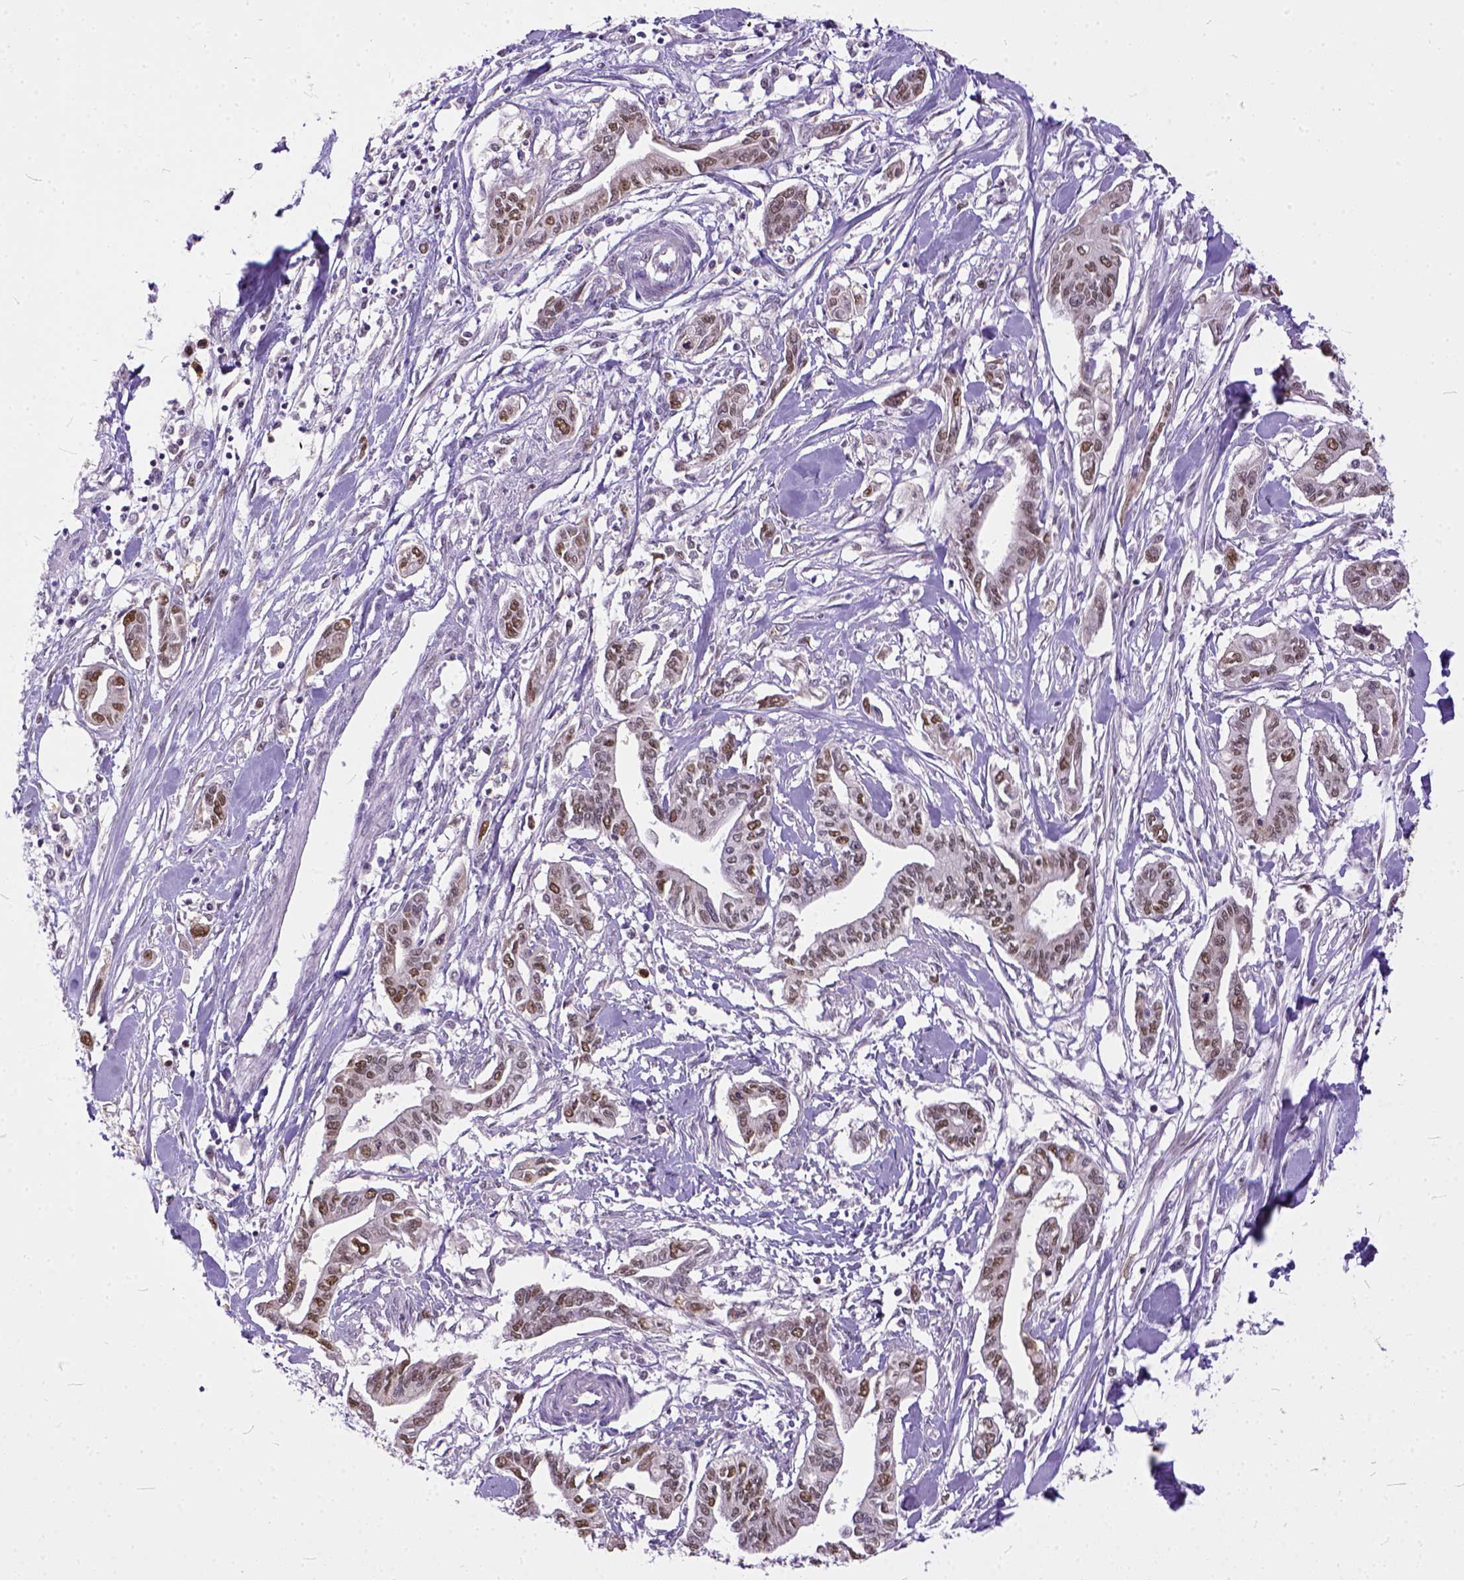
{"staining": {"intensity": "moderate", "quantity": ">75%", "location": "nuclear"}, "tissue": "pancreatic cancer", "cell_type": "Tumor cells", "image_type": "cancer", "snomed": [{"axis": "morphology", "description": "Adenocarcinoma, NOS"}, {"axis": "topography", "description": "Pancreas"}], "caption": "This micrograph displays immunohistochemistry (IHC) staining of human pancreatic adenocarcinoma, with medium moderate nuclear expression in approximately >75% of tumor cells.", "gene": "ERCC1", "patient": {"sex": "male", "age": 60}}